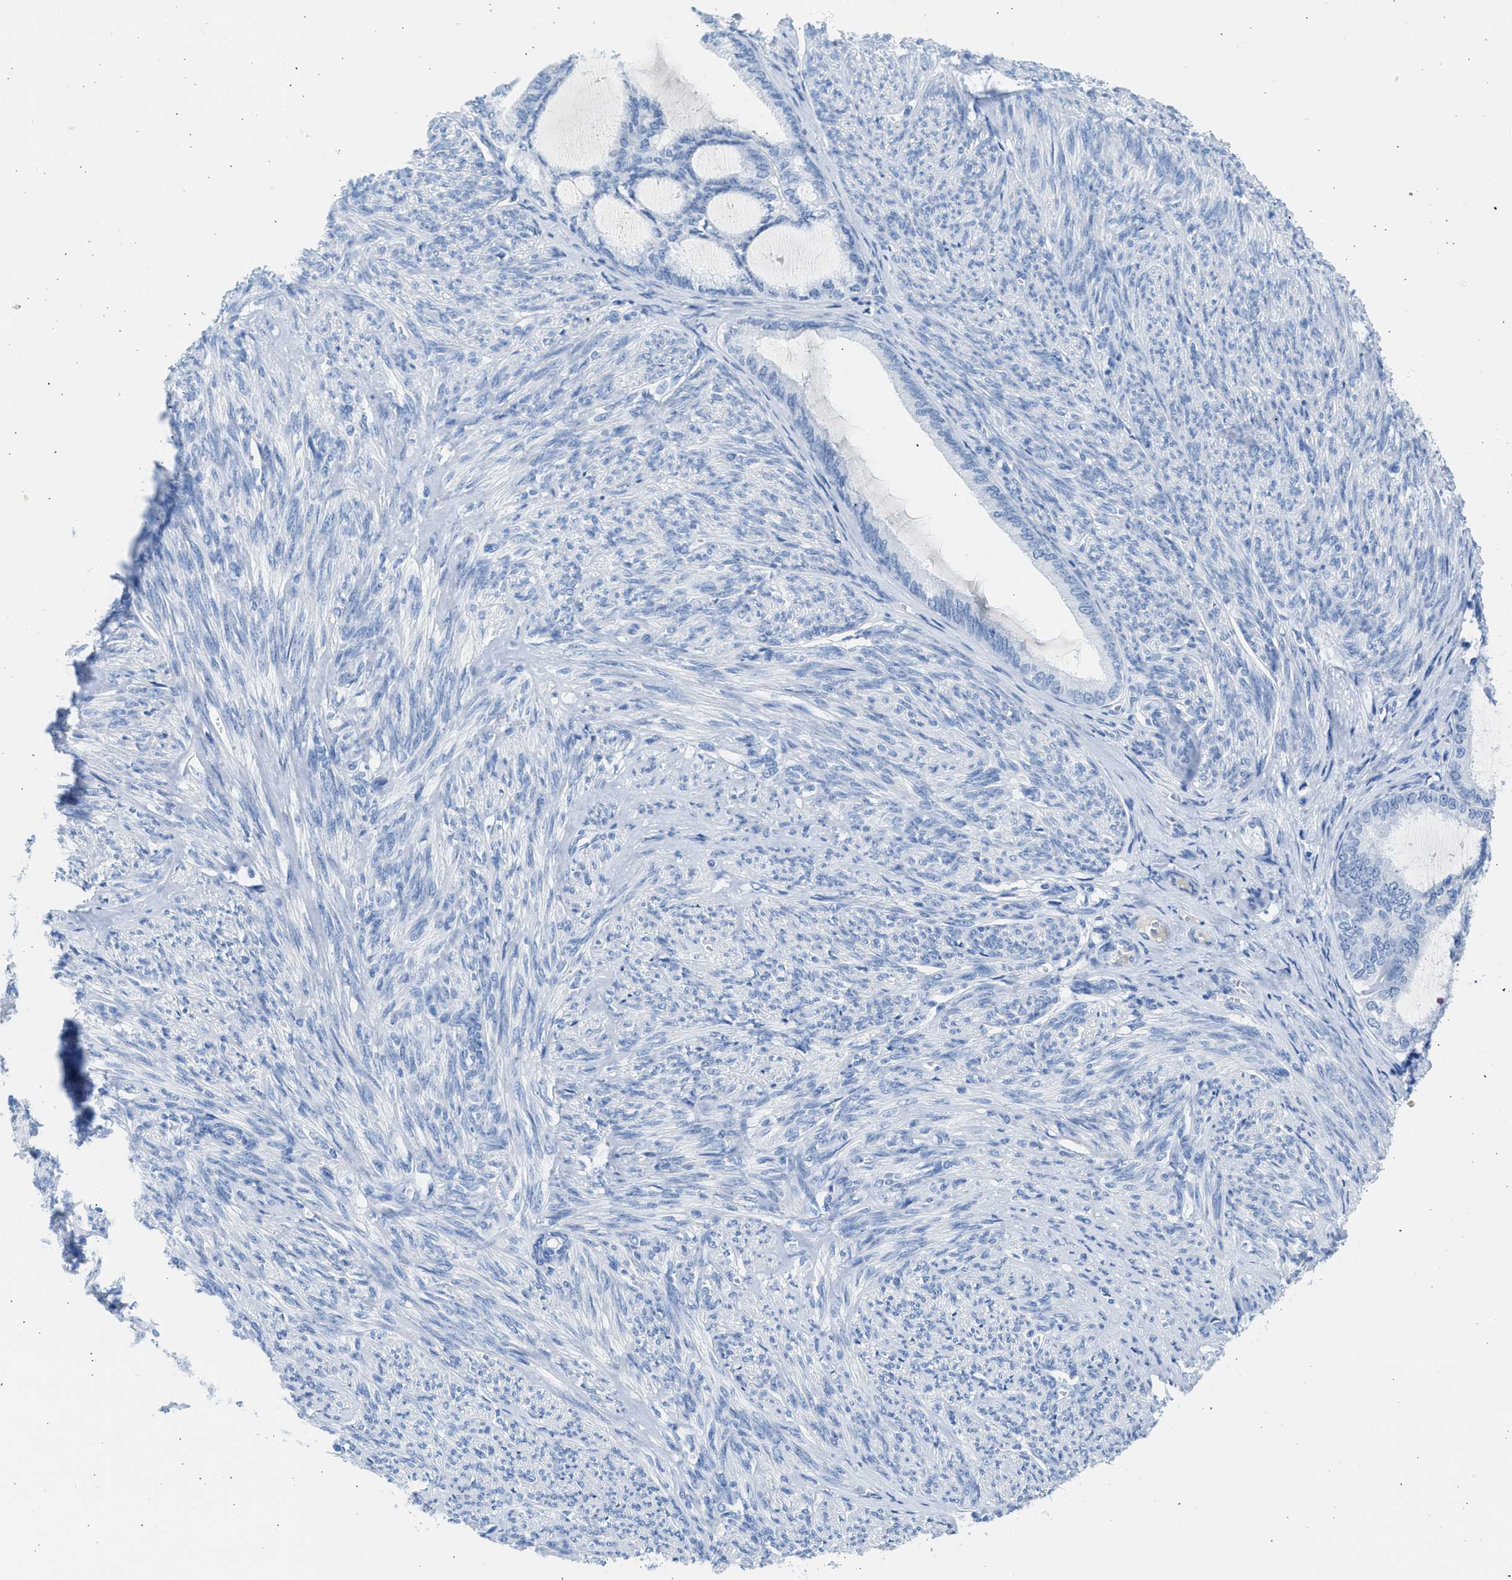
{"staining": {"intensity": "negative", "quantity": "none", "location": "none"}, "tissue": "endometrial cancer", "cell_type": "Tumor cells", "image_type": "cancer", "snomed": [{"axis": "morphology", "description": "Adenocarcinoma, NOS"}, {"axis": "topography", "description": "Endometrium"}], "caption": "An immunohistochemistry (IHC) photomicrograph of endometrial adenocarcinoma is shown. There is no staining in tumor cells of endometrial adenocarcinoma.", "gene": "SPATA3", "patient": {"sex": "female", "age": 86}}